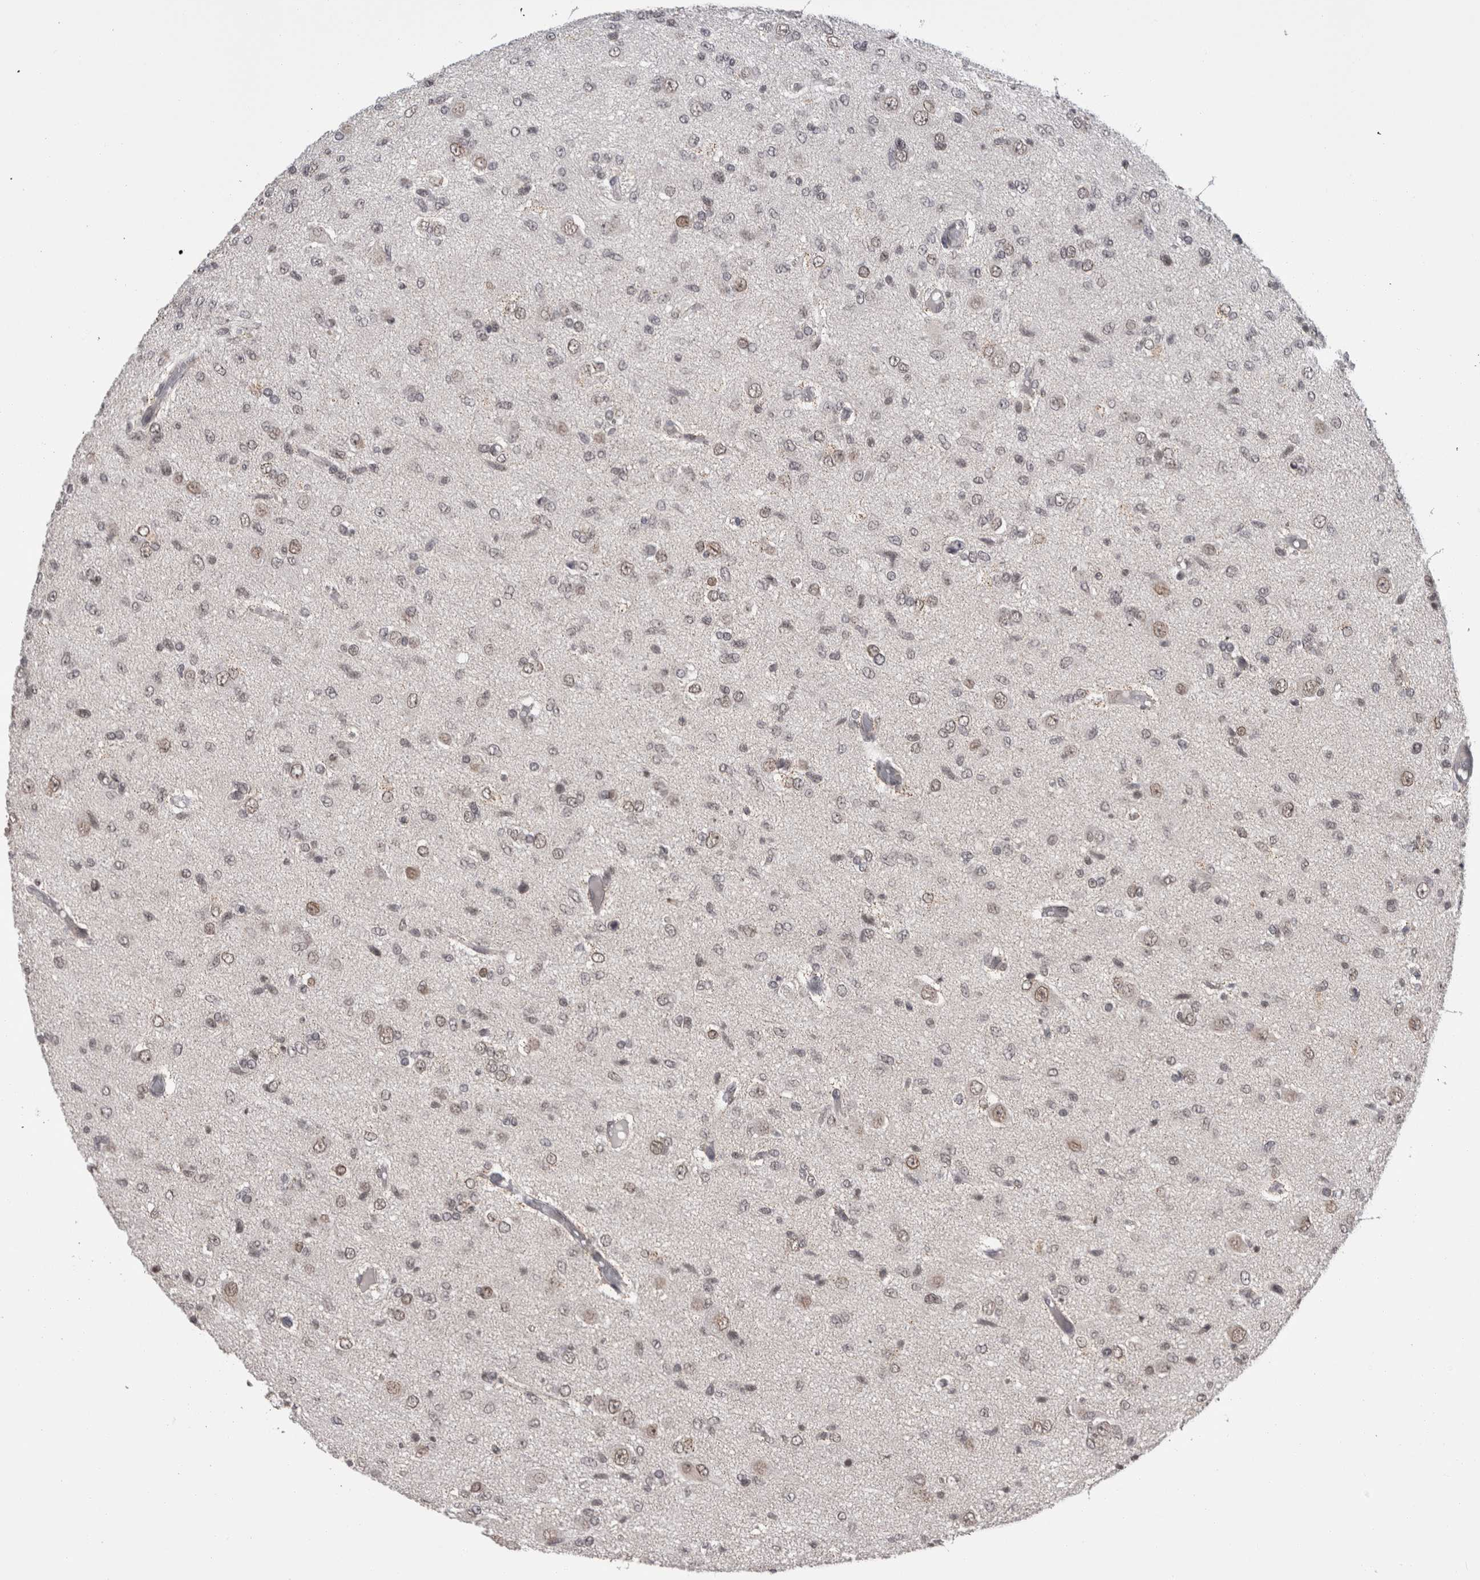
{"staining": {"intensity": "weak", "quantity": "<25%", "location": "nuclear"}, "tissue": "glioma", "cell_type": "Tumor cells", "image_type": "cancer", "snomed": [{"axis": "morphology", "description": "Glioma, malignant, High grade"}, {"axis": "topography", "description": "Brain"}], "caption": "A high-resolution photomicrograph shows immunohistochemistry staining of malignant glioma (high-grade), which displays no significant positivity in tumor cells.", "gene": "CPSF2", "patient": {"sex": "female", "age": 59}}